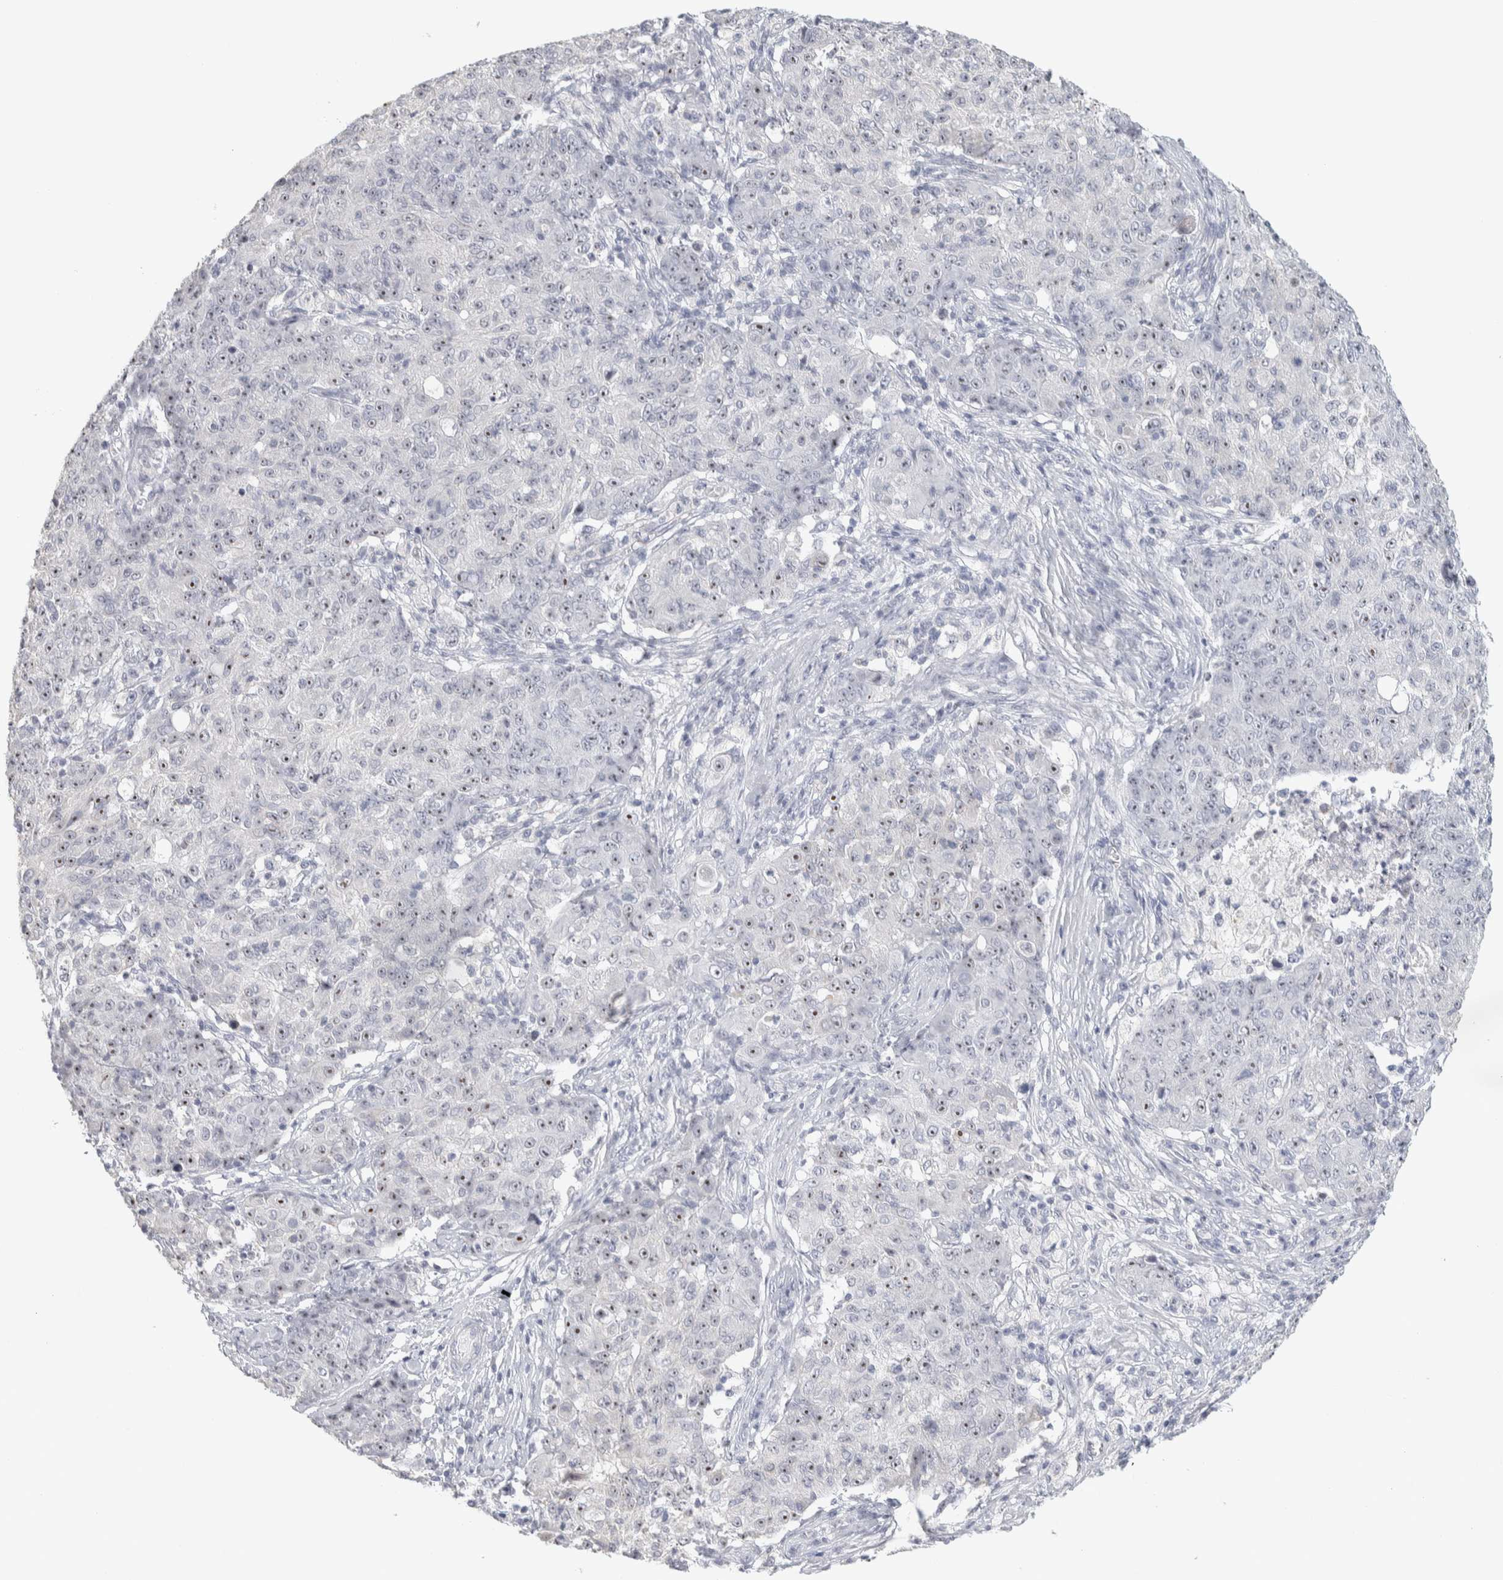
{"staining": {"intensity": "moderate", "quantity": ">75%", "location": "nuclear"}, "tissue": "ovarian cancer", "cell_type": "Tumor cells", "image_type": "cancer", "snomed": [{"axis": "morphology", "description": "Carcinoma, endometroid"}, {"axis": "topography", "description": "Ovary"}], "caption": "IHC staining of ovarian cancer (endometroid carcinoma), which demonstrates medium levels of moderate nuclear expression in about >75% of tumor cells indicating moderate nuclear protein positivity. The staining was performed using DAB (3,3'-diaminobenzidine) (brown) for protein detection and nuclei were counterstained in hematoxylin (blue).", "gene": "DCXR", "patient": {"sex": "female", "age": 42}}